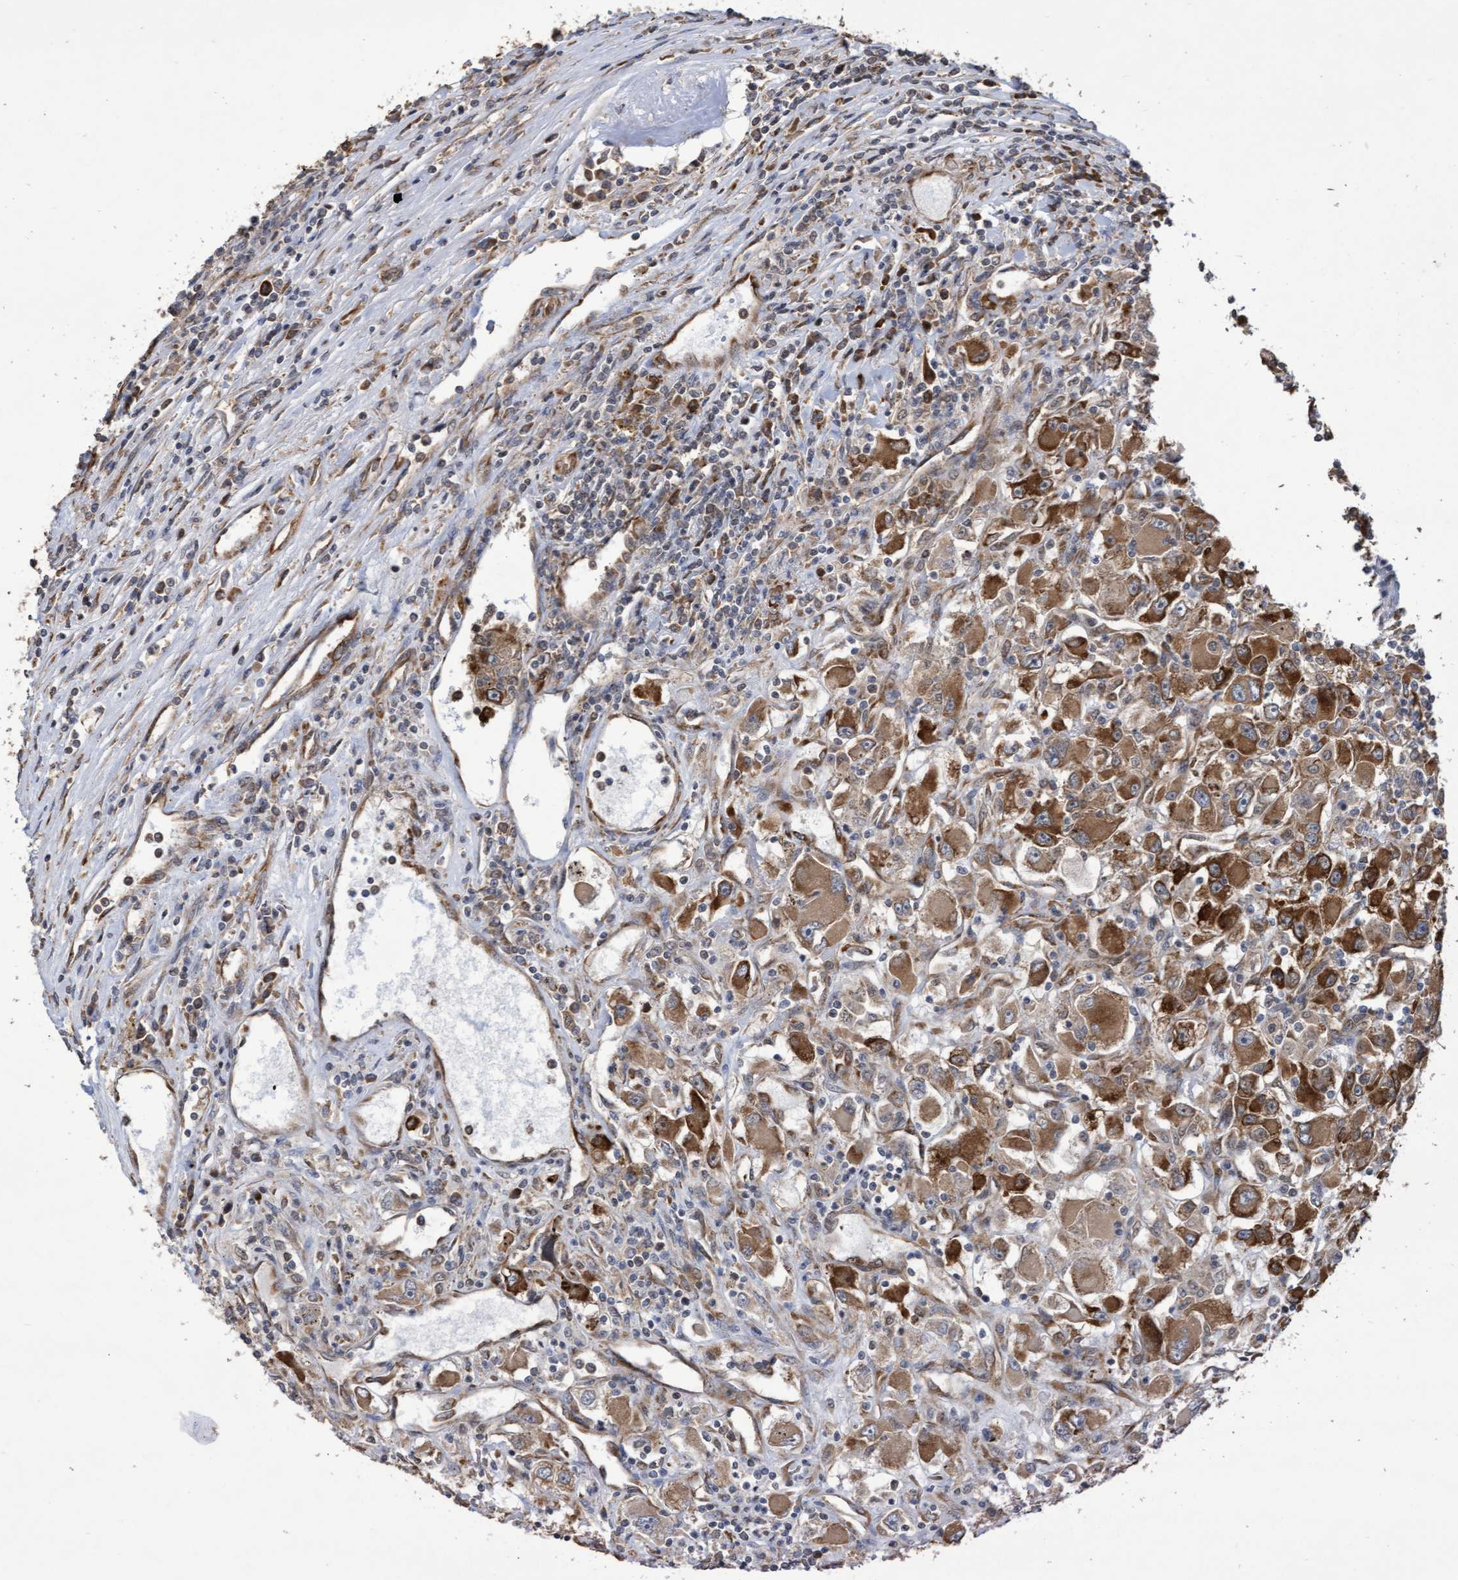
{"staining": {"intensity": "strong", "quantity": ">75%", "location": "cytoplasmic/membranous"}, "tissue": "renal cancer", "cell_type": "Tumor cells", "image_type": "cancer", "snomed": [{"axis": "morphology", "description": "Adenocarcinoma, NOS"}, {"axis": "topography", "description": "Kidney"}], "caption": "Strong cytoplasmic/membranous protein expression is identified in approximately >75% of tumor cells in renal cancer (adenocarcinoma).", "gene": "ABCF2", "patient": {"sex": "female", "age": 52}}